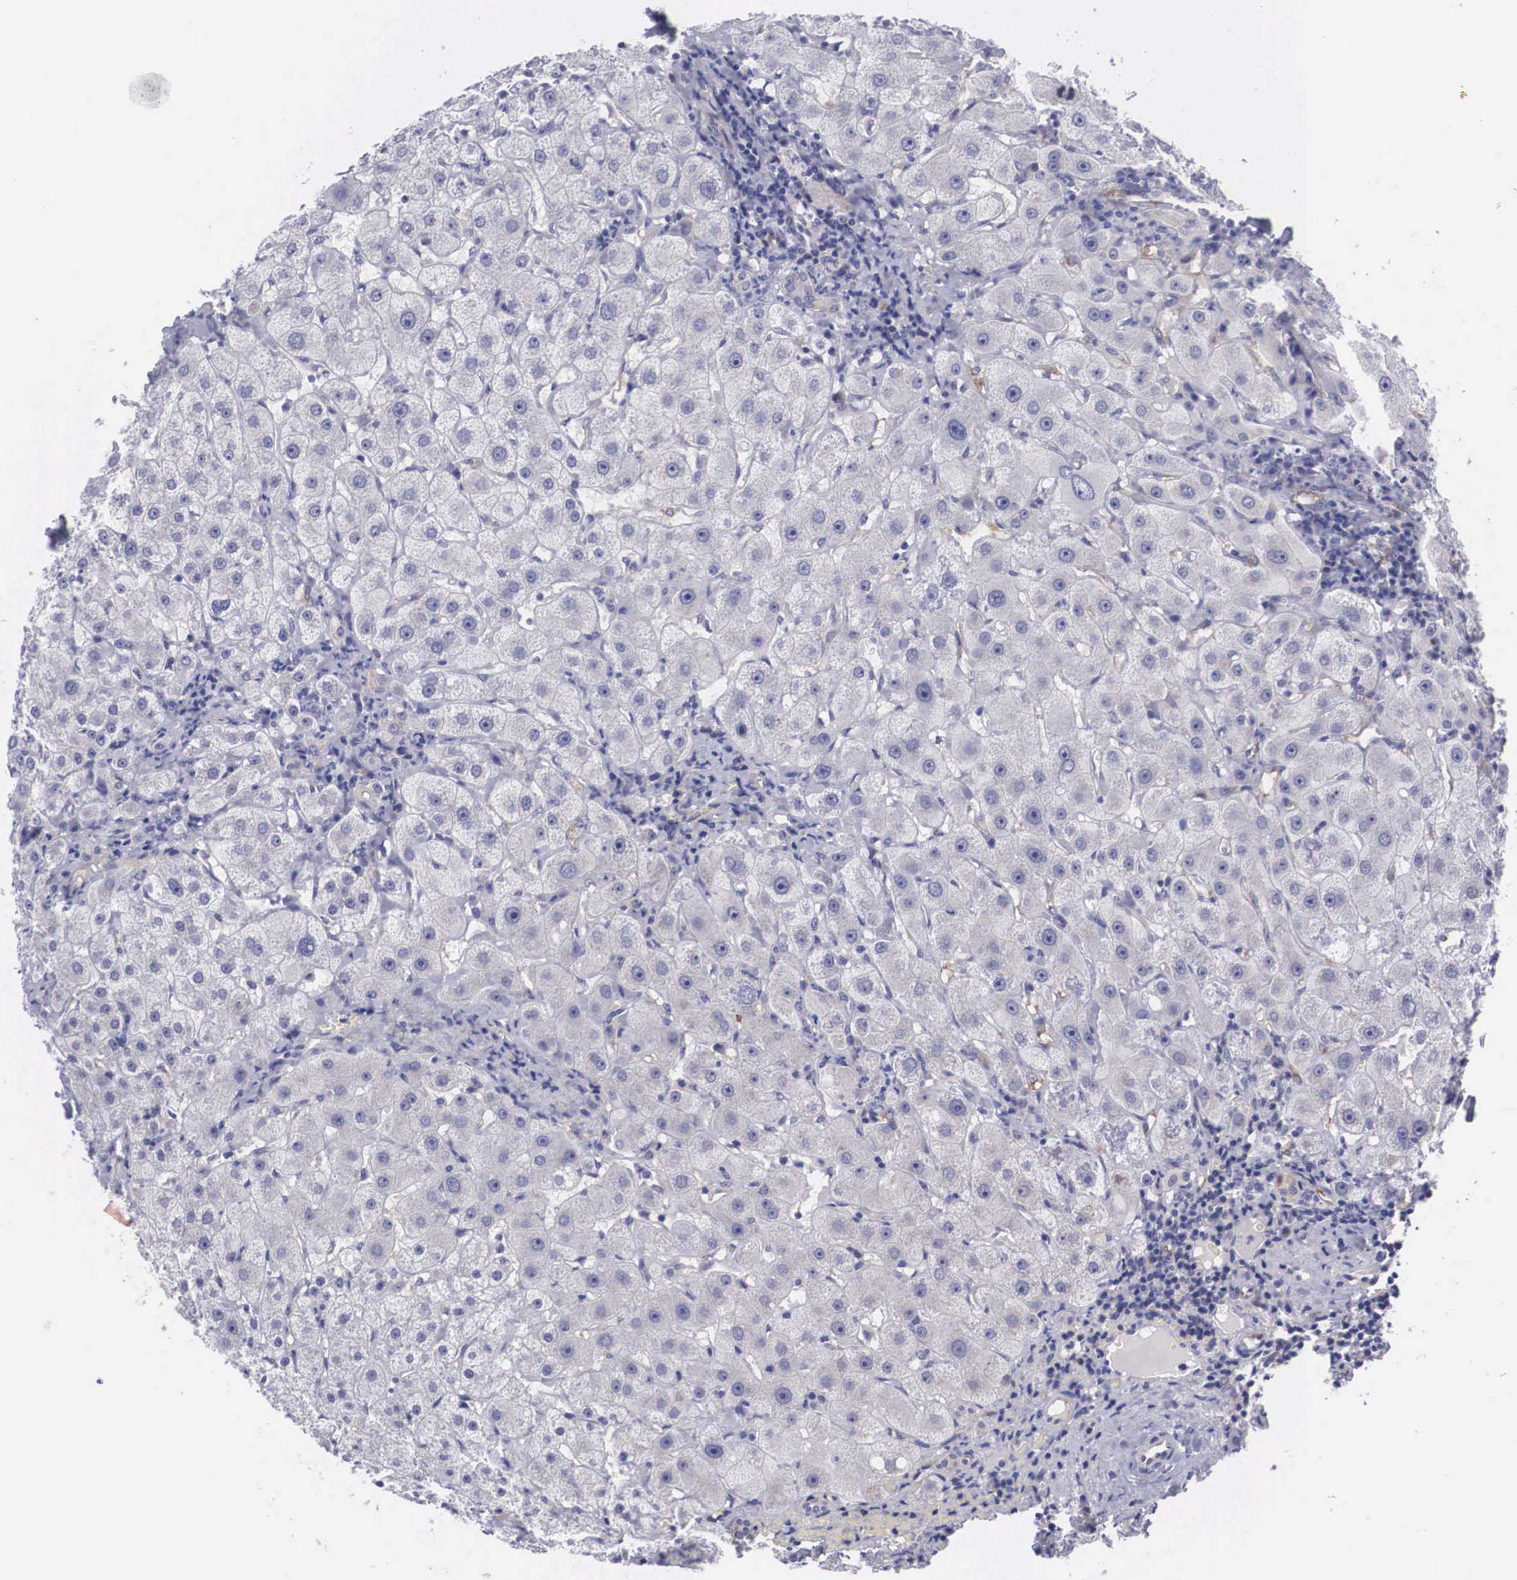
{"staining": {"intensity": "negative", "quantity": "none", "location": "none"}, "tissue": "liver", "cell_type": "Cholangiocytes", "image_type": "normal", "snomed": [{"axis": "morphology", "description": "Normal tissue, NOS"}, {"axis": "topography", "description": "Liver"}], "caption": "Protein analysis of unremarkable liver displays no significant staining in cholangiocytes.", "gene": "MAST4", "patient": {"sex": "female", "age": 79}}